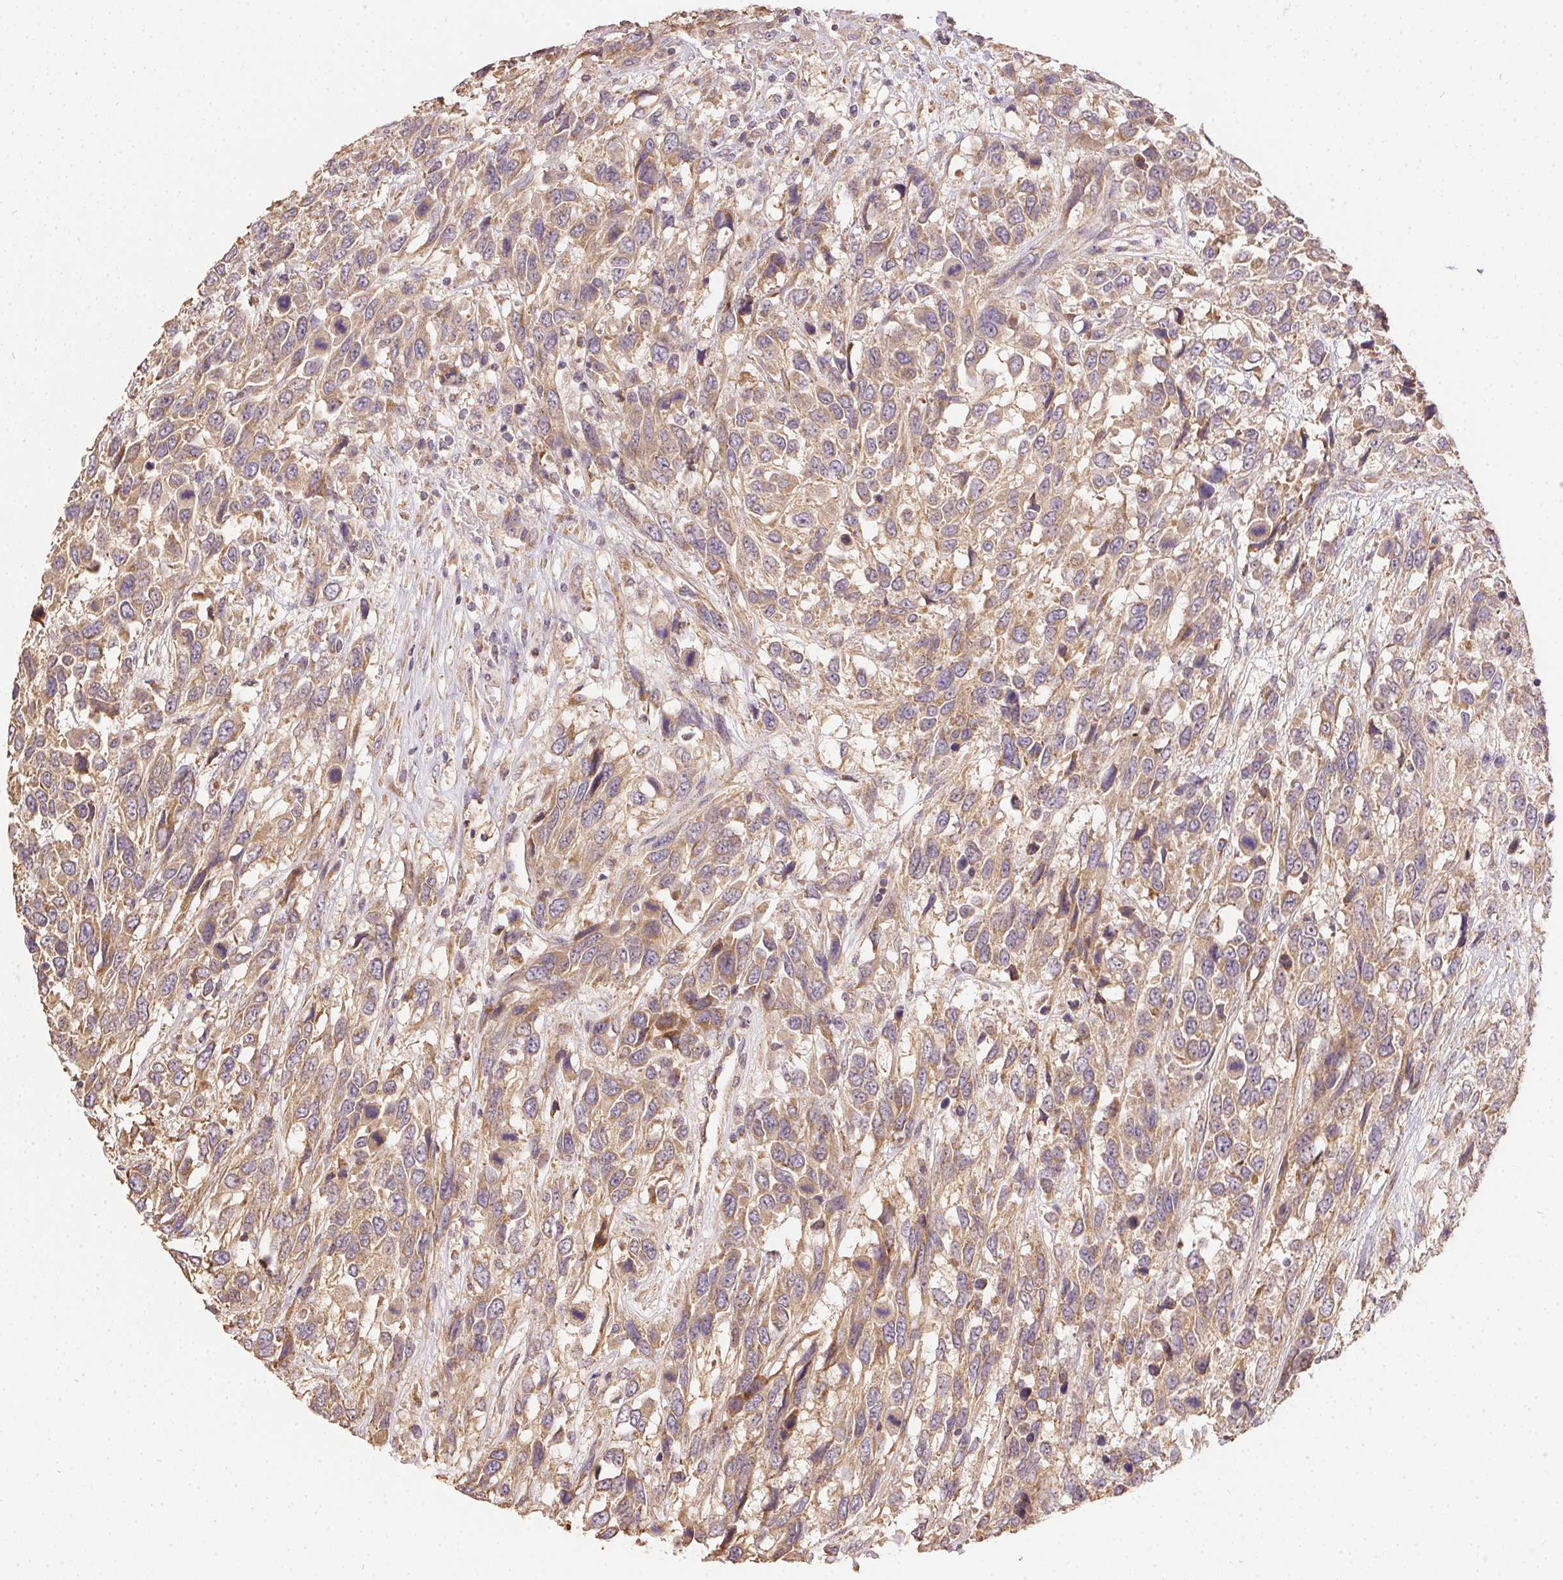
{"staining": {"intensity": "moderate", "quantity": ">75%", "location": "cytoplasmic/membranous"}, "tissue": "urothelial cancer", "cell_type": "Tumor cells", "image_type": "cancer", "snomed": [{"axis": "morphology", "description": "Urothelial carcinoma, High grade"}, {"axis": "topography", "description": "Urinary bladder"}], "caption": "Urothelial cancer stained with DAB immunohistochemistry displays medium levels of moderate cytoplasmic/membranous expression in approximately >75% of tumor cells.", "gene": "REV3L", "patient": {"sex": "female", "age": 70}}